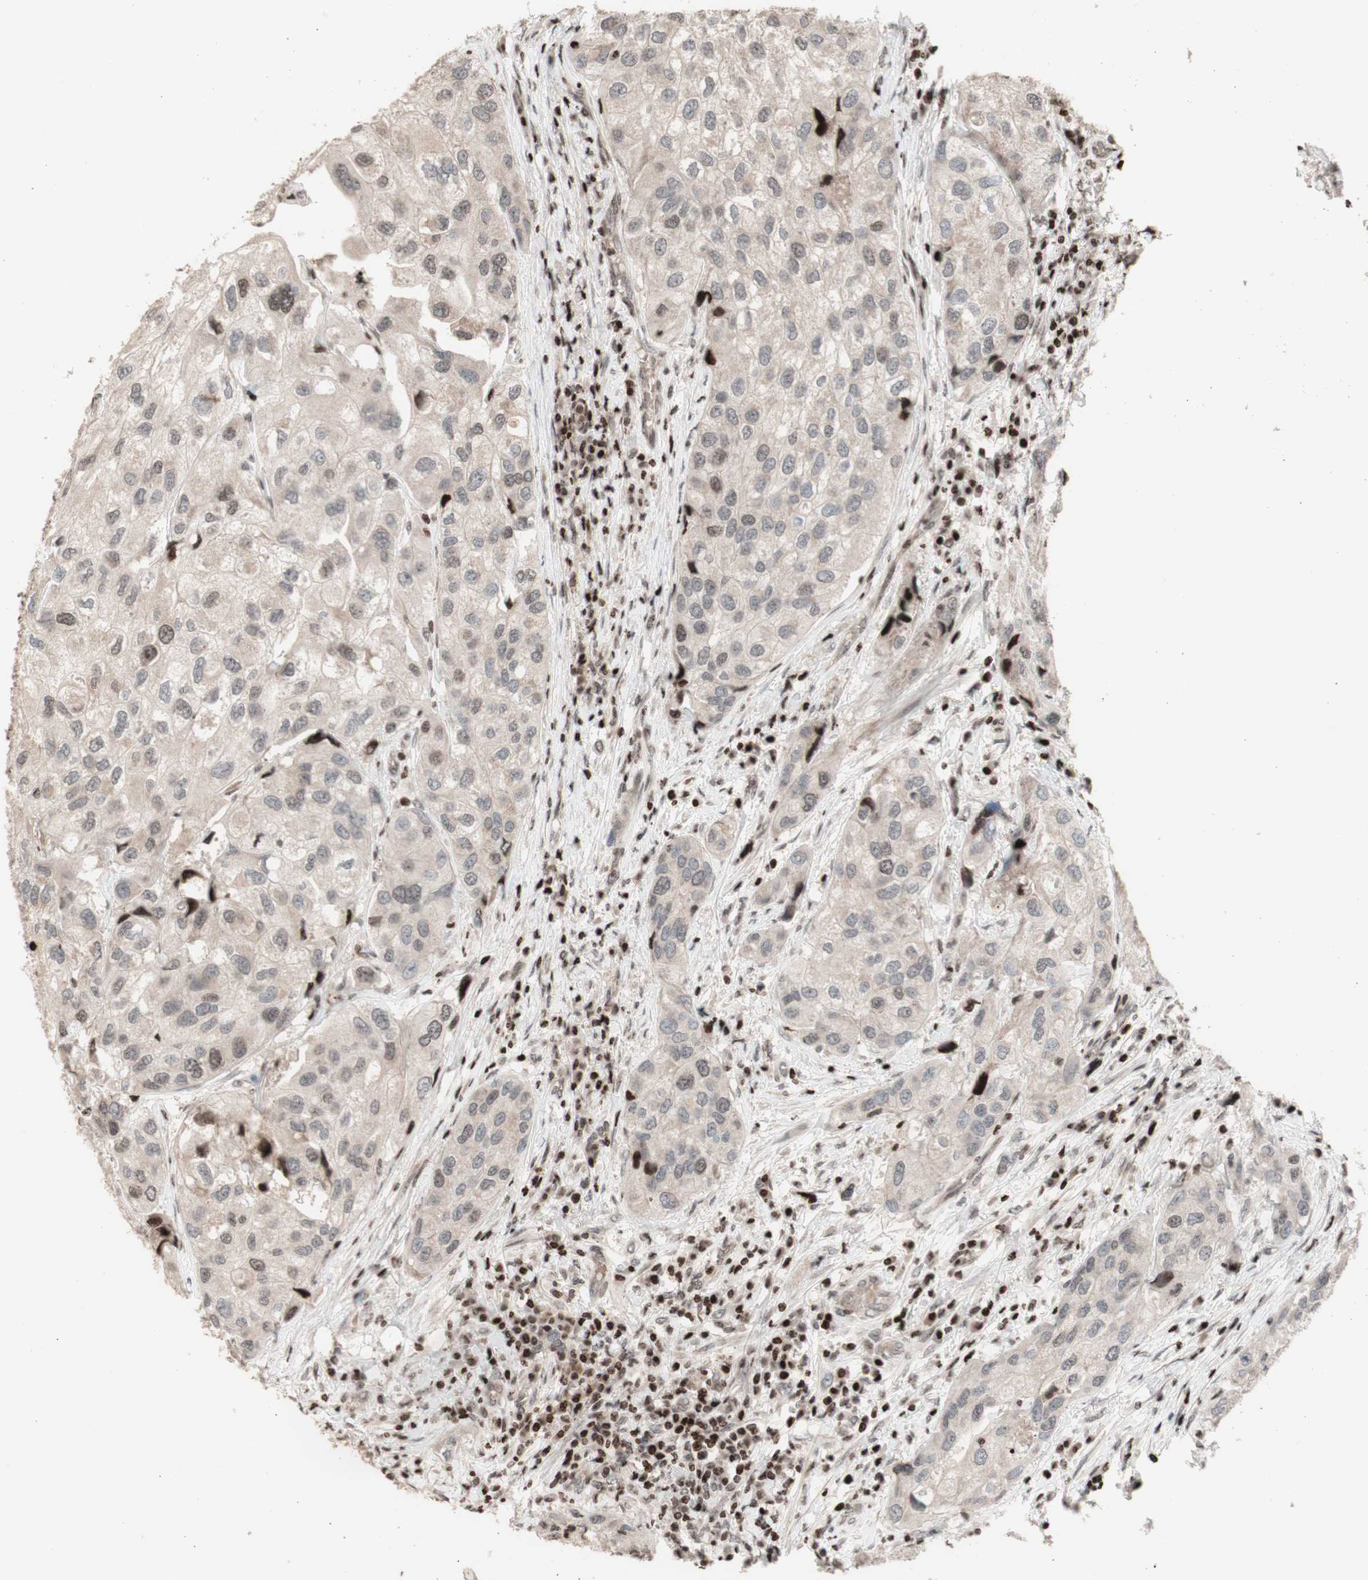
{"staining": {"intensity": "negative", "quantity": "none", "location": "none"}, "tissue": "urothelial cancer", "cell_type": "Tumor cells", "image_type": "cancer", "snomed": [{"axis": "morphology", "description": "Urothelial carcinoma, High grade"}, {"axis": "topography", "description": "Urinary bladder"}], "caption": "Immunohistochemical staining of urothelial cancer displays no significant positivity in tumor cells.", "gene": "POLA1", "patient": {"sex": "female", "age": 64}}